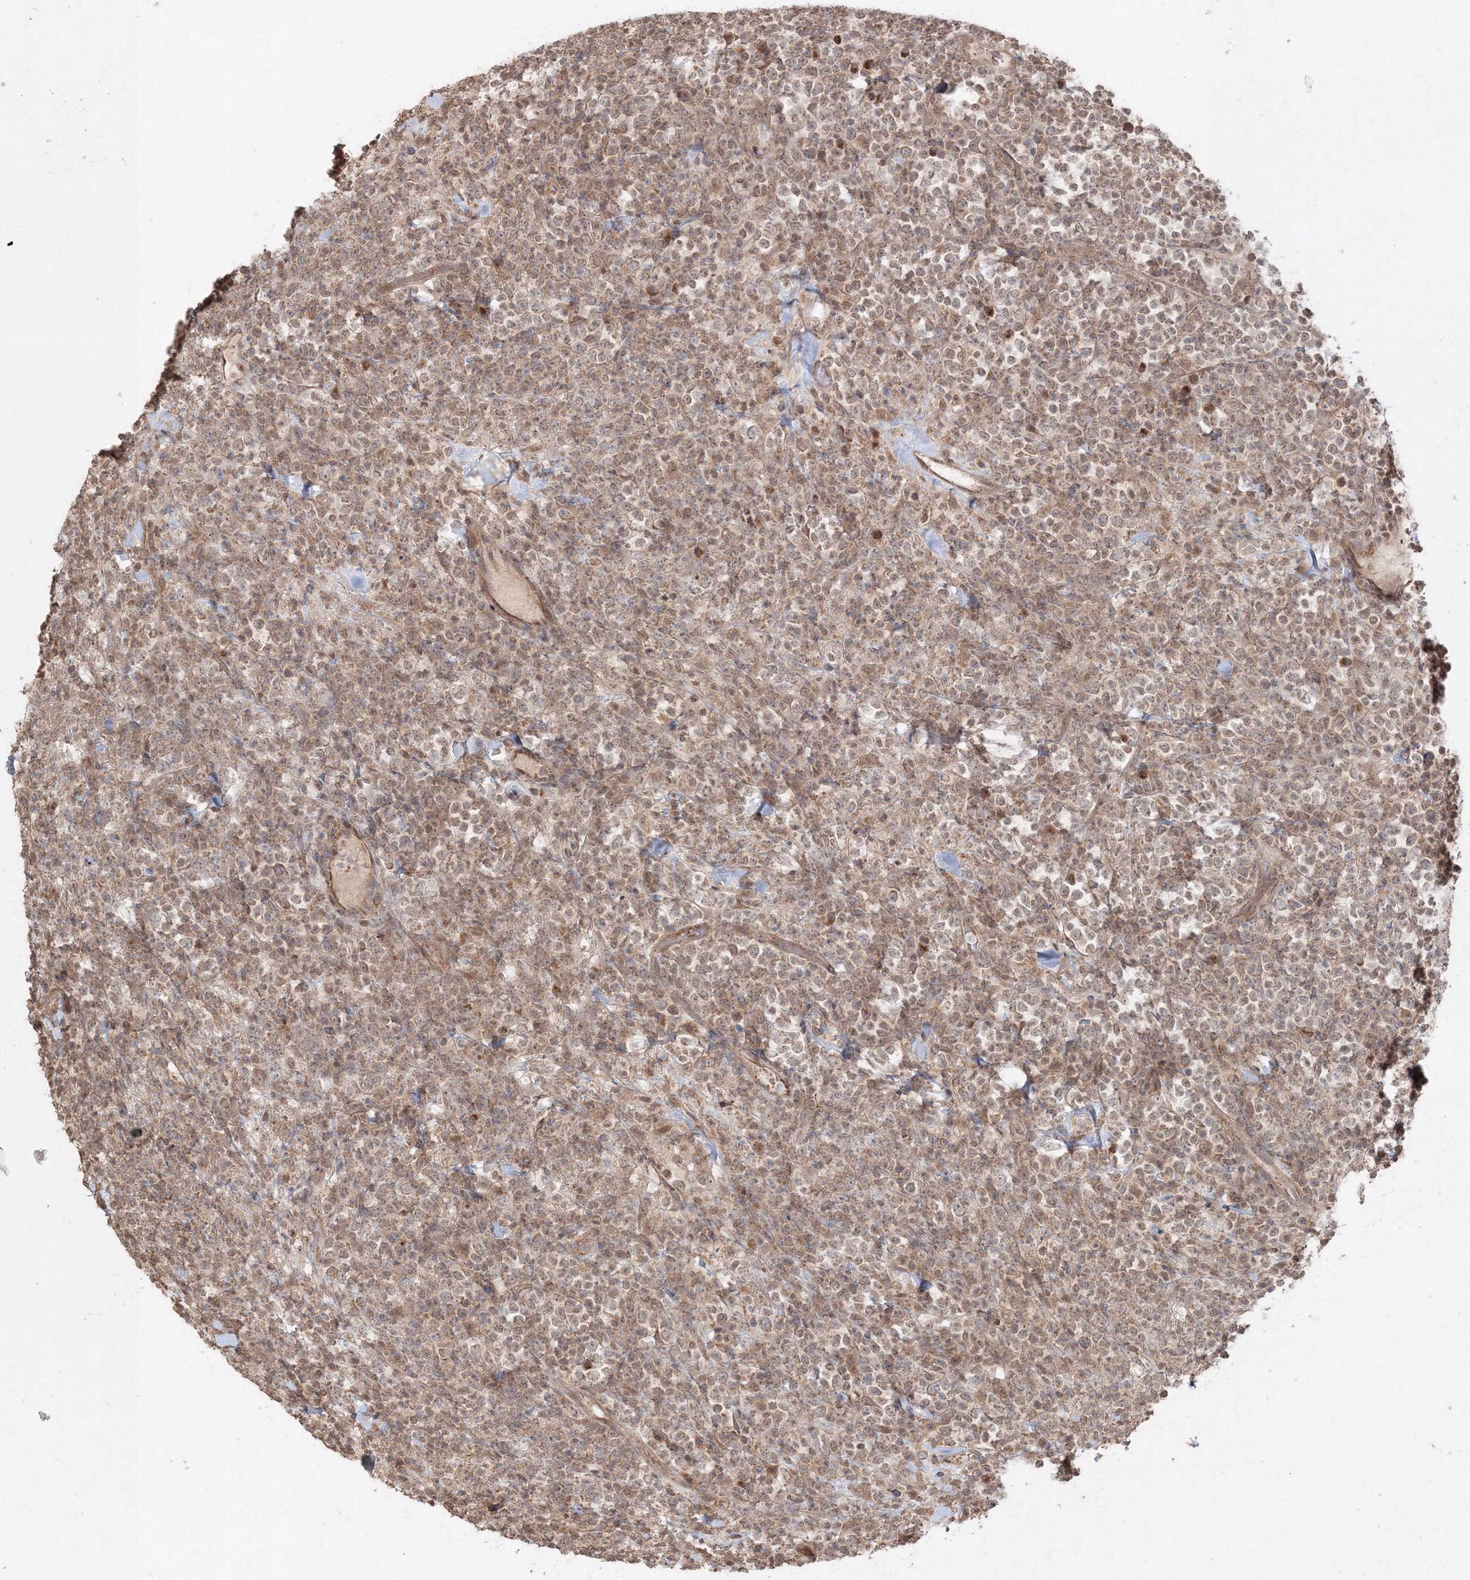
{"staining": {"intensity": "weak", "quantity": ">75%", "location": "cytoplasmic/membranous,nuclear"}, "tissue": "lymphoma", "cell_type": "Tumor cells", "image_type": "cancer", "snomed": [{"axis": "morphology", "description": "Malignant lymphoma, non-Hodgkin's type, High grade"}, {"axis": "topography", "description": "Colon"}], "caption": "This histopathology image shows IHC staining of human lymphoma, with low weak cytoplasmic/membranous and nuclear staining in approximately >75% of tumor cells.", "gene": "ANAPC16", "patient": {"sex": "female", "age": 53}}